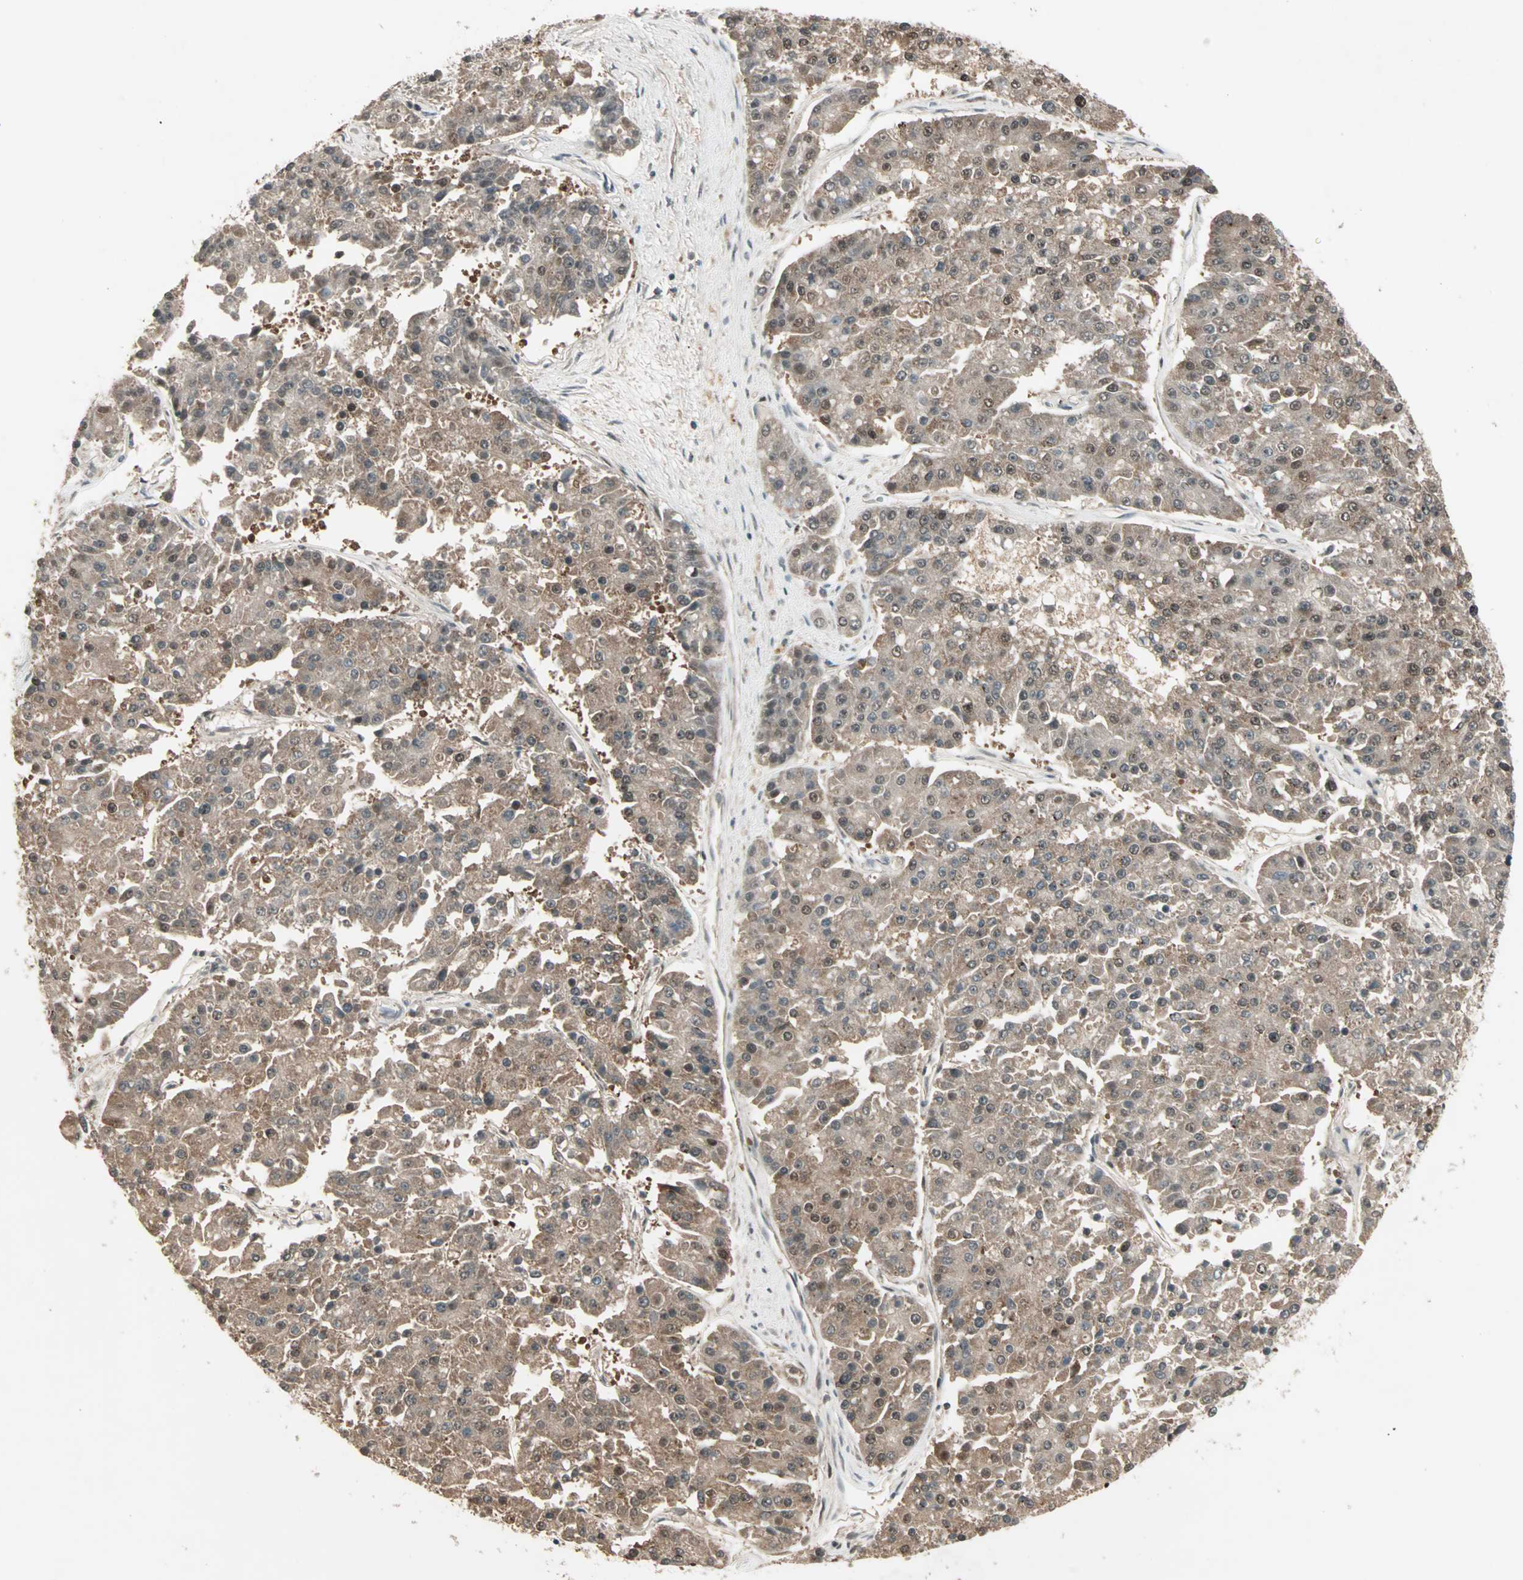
{"staining": {"intensity": "moderate", "quantity": ">75%", "location": "cytoplasmic/membranous,nuclear"}, "tissue": "pancreatic cancer", "cell_type": "Tumor cells", "image_type": "cancer", "snomed": [{"axis": "morphology", "description": "Adenocarcinoma, NOS"}, {"axis": "topography", "description": "Pancreas"}], "caption": "Adenocarcinoma (pancreatic) stained with DAB IHC displays medium levels of moderate cytoplasmic/membranous and nuclear staining in about >75% of tumor cells.", "gene": "ZNF44", "patient": {"sex": "male", "age": 50}}